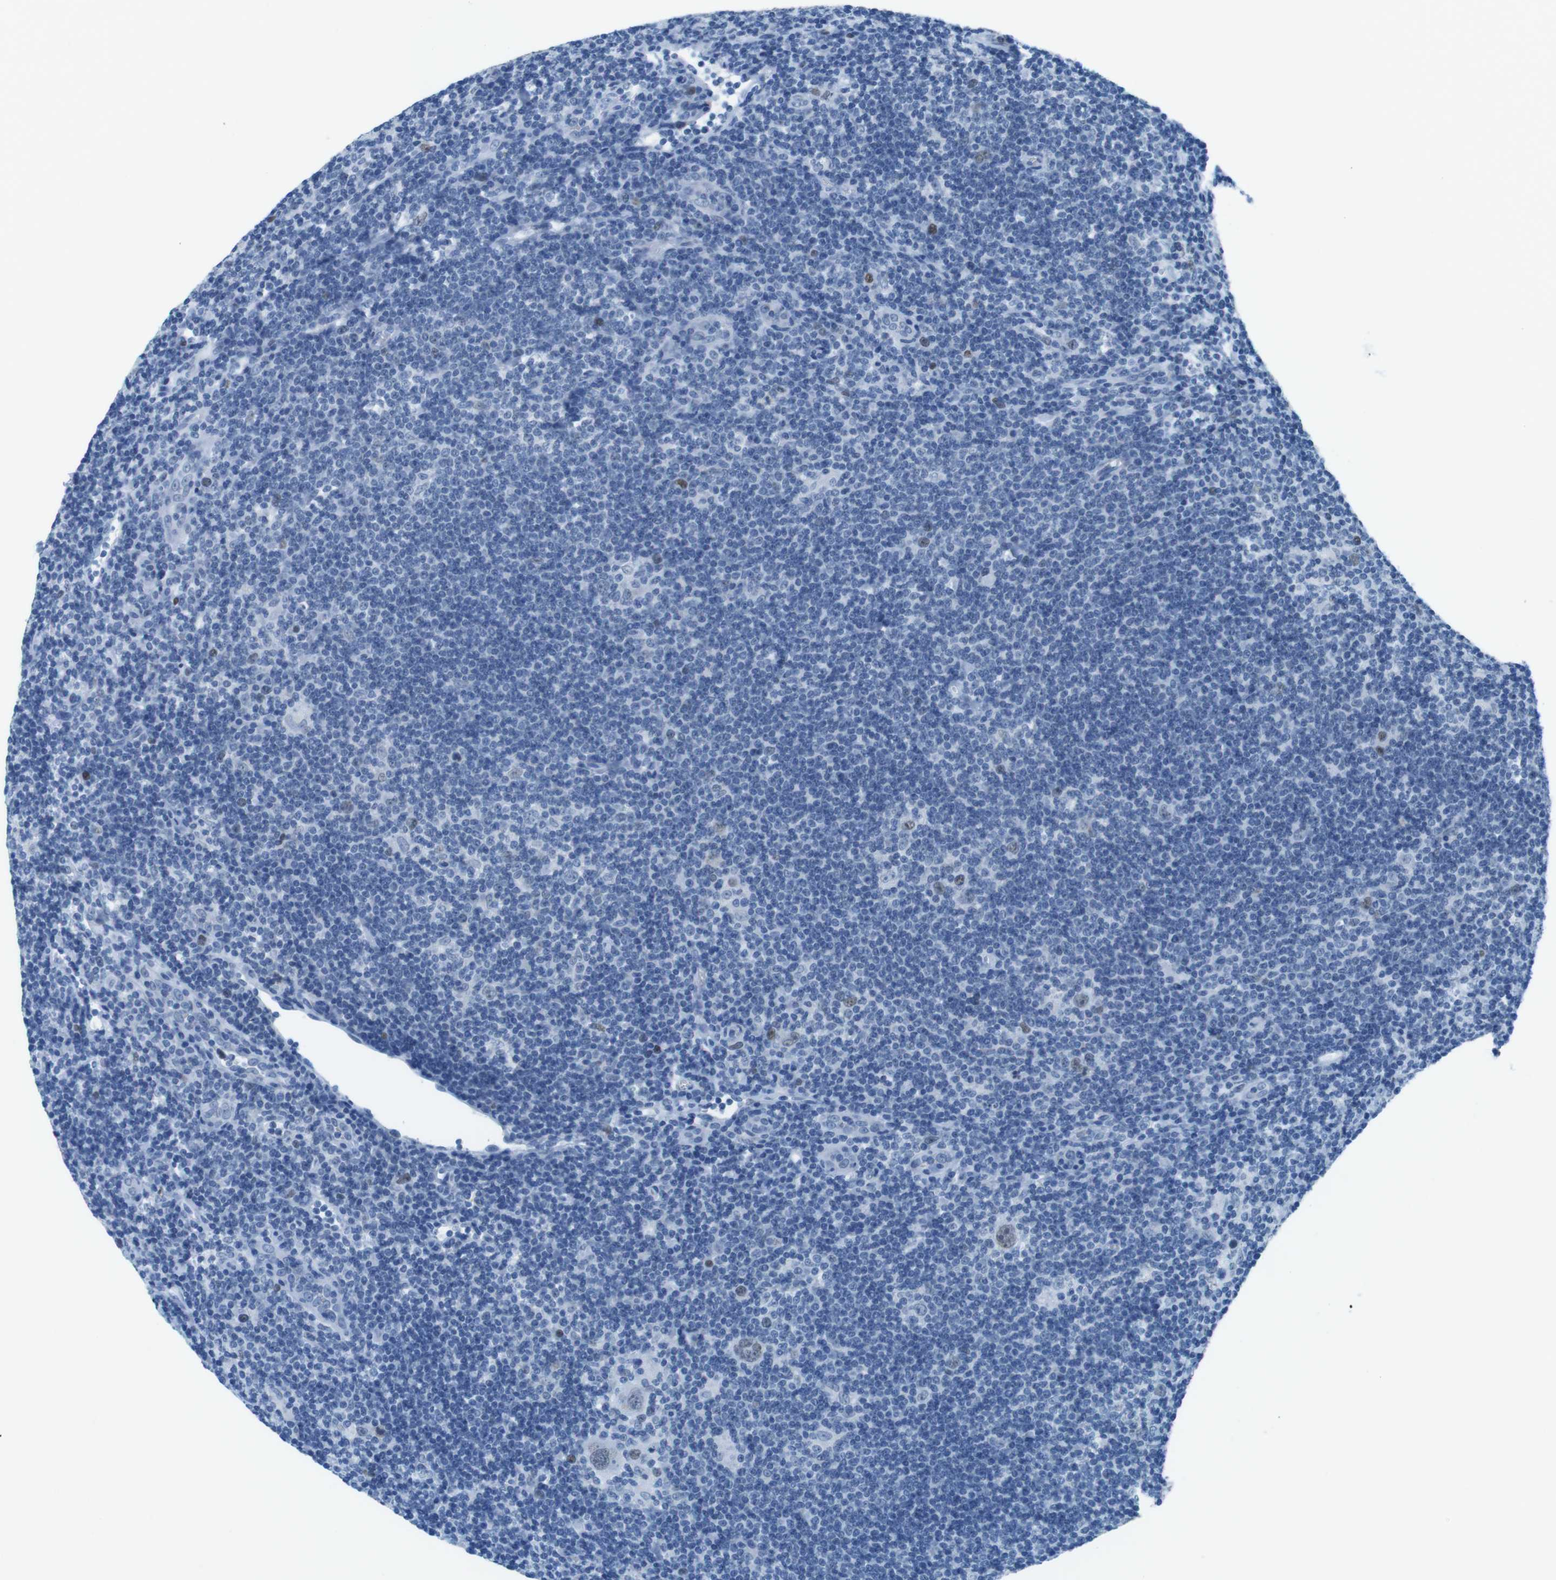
{"staining": {"intensity": "weak", "quantity": "<25%", "location": "nuclear"}, "tissue": "lymphoma", "cell_type": "Tumor cells", "image_type": "cancer", "snomed": [{"axis": "morphology", "description": "Hodgkin's disease, NOS"}, {"axis": "topography", "description": "Lymph node"}], "caption": "Histopathology image shows no significant protein expression in tumor cells of Hodgkin's disease.", "gene": "CTAG1B", "patient": {"sex": "female", "age": 57}}